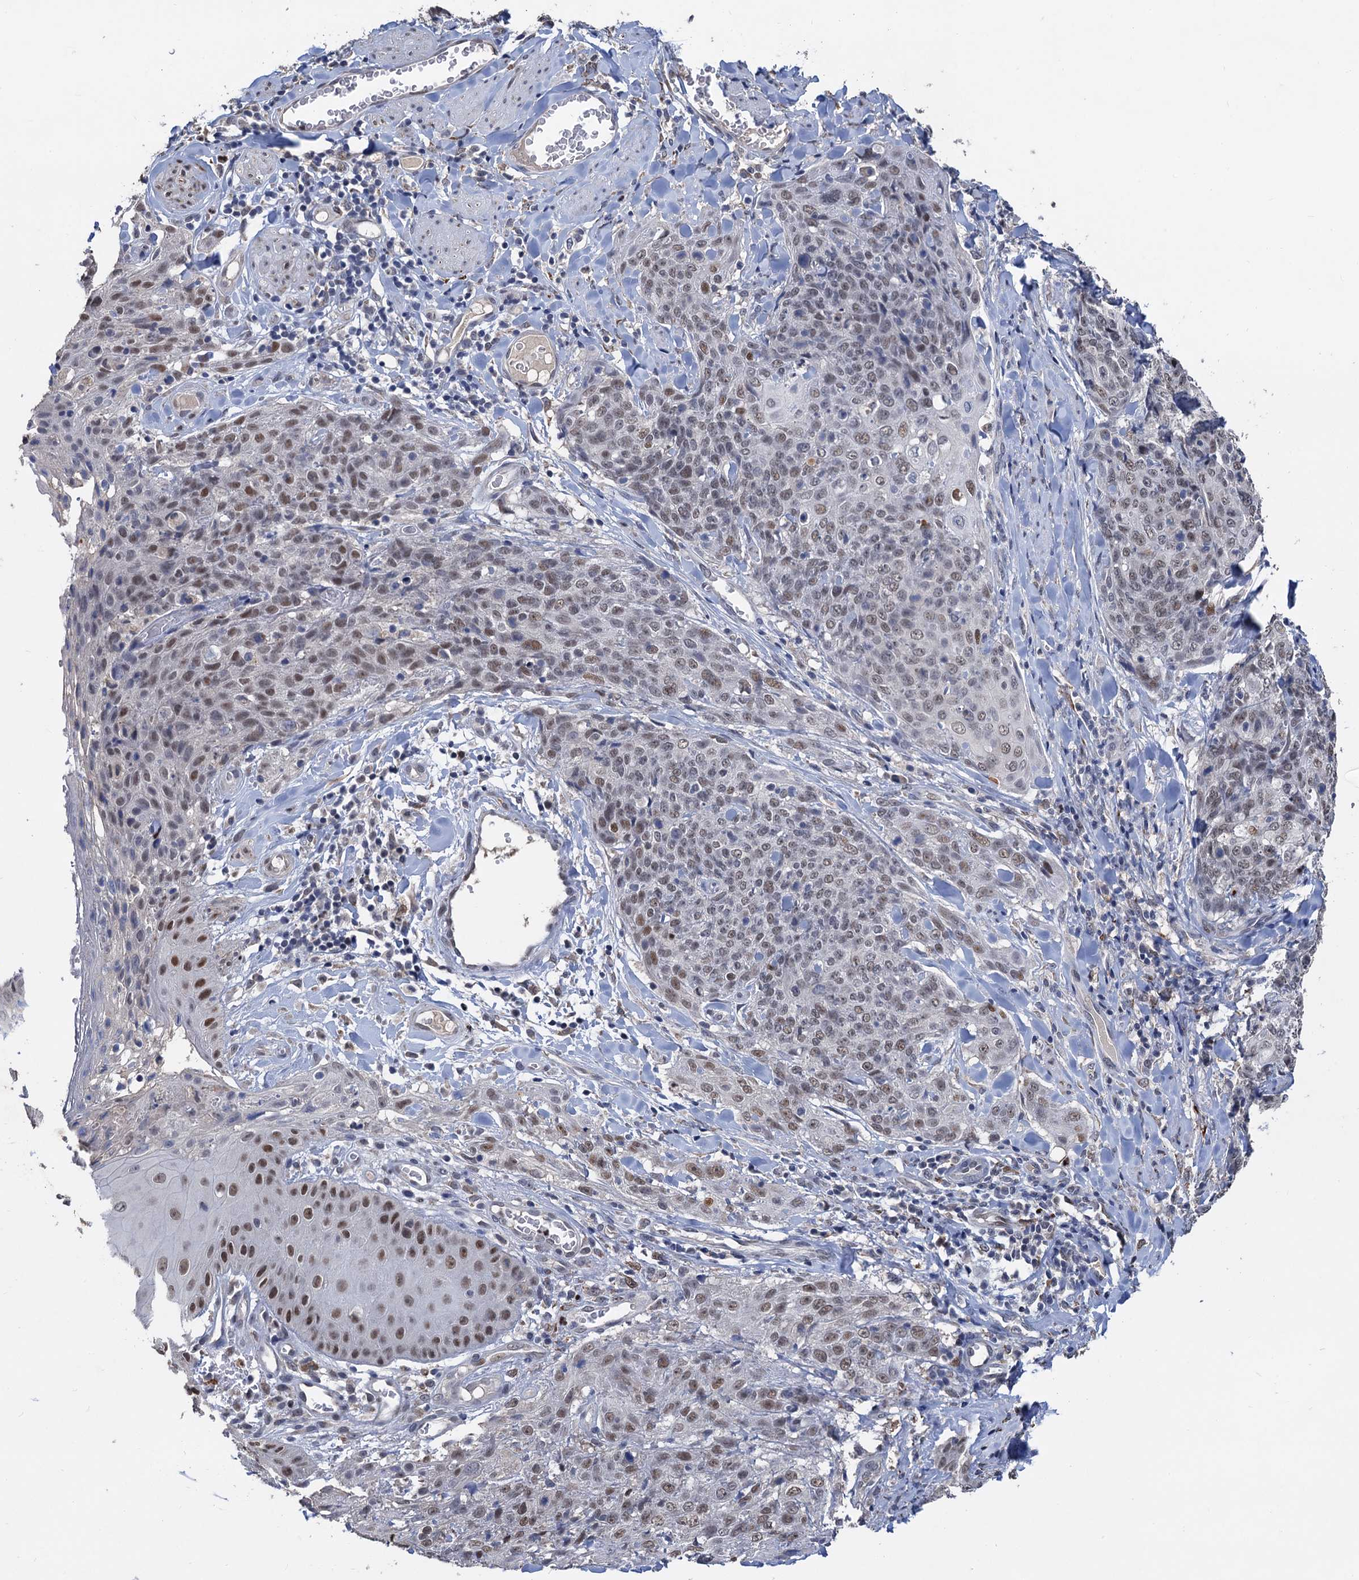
{"staining": {"intensity": "moderate", "quantity": "25%-75%", "location": "nuclear"}, "tissue": "skin cancer", "cell_type": "Tumor cells", "image_type": "cancer", "snomed": [{"axis": "morphology", "description": "Squamous cell carcinoma, NOS"}, {"axis": "topography", "description": "Skin"}, {"axis": "topography", "description": "Vulva"}], "caption": "Squamous cell carcinoma (skin) stained with a brown dye exhibits moderate nuclear positive expression in approximately 25%-75% of tumor cells.", "gene": "TSEN34", "patient": {"sex": "female", "age": 85}}